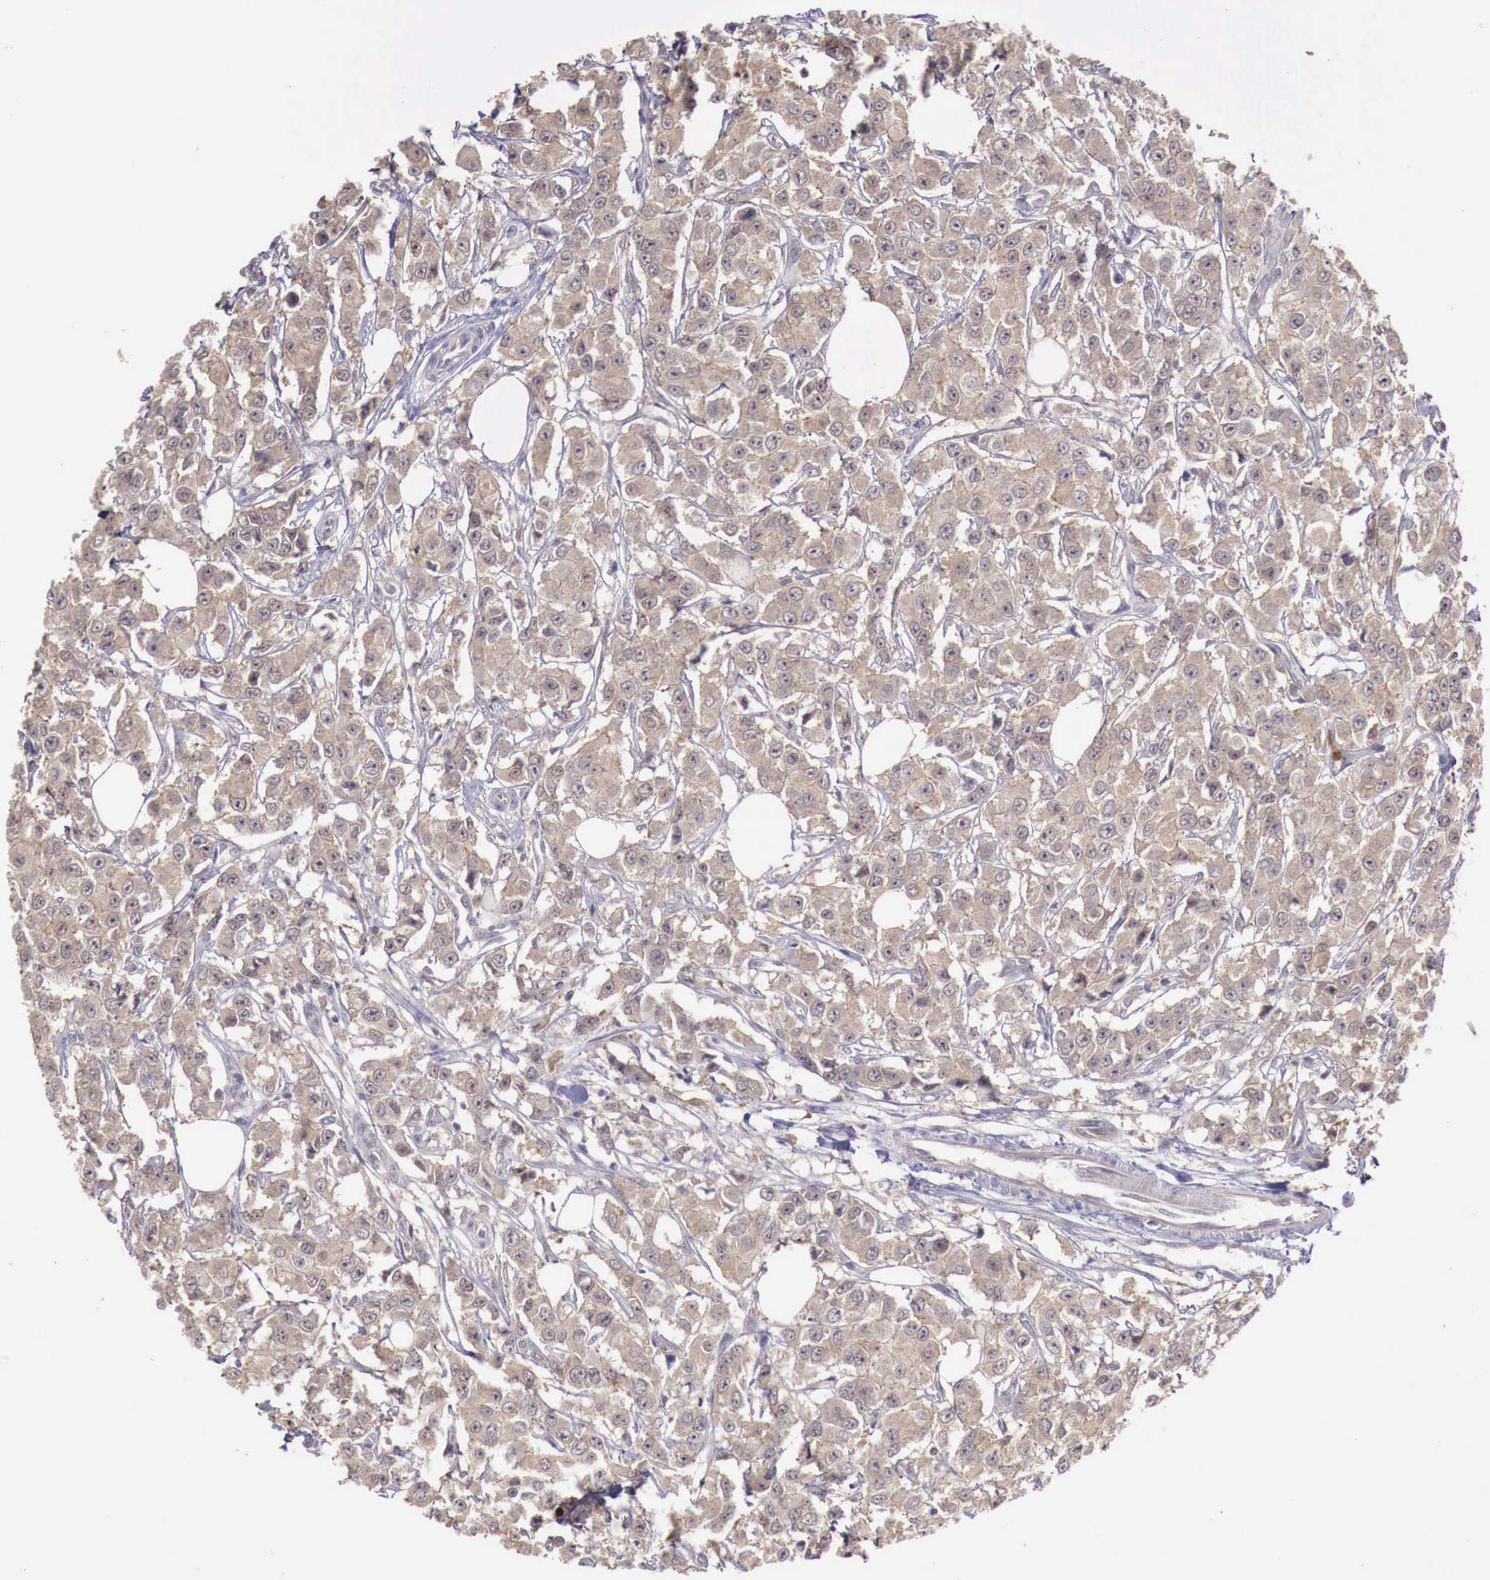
{"staining": {"intensity": "moderate", "quantity": ">75%", "location": "cytoplasmic/membranous"}, "tissue": "breast cancer", "cell_type": "Tumor cells", "image_type": "cancer", "snomed": [{"axis": "morphology", "description": "Duct carcinoma"}, {"axis": "topography", "description": "Breast"}], "caption": "Protein staining of intraductal carcinoma (breast) tissue demonstrates moderate cytoplasmic/membranous positivity in approximately >75% of tumor cells. (IHC, brightfield microscopy, high magnification).", "gene": "GAB2", "patient": {"sex": "female", "age": 58}}